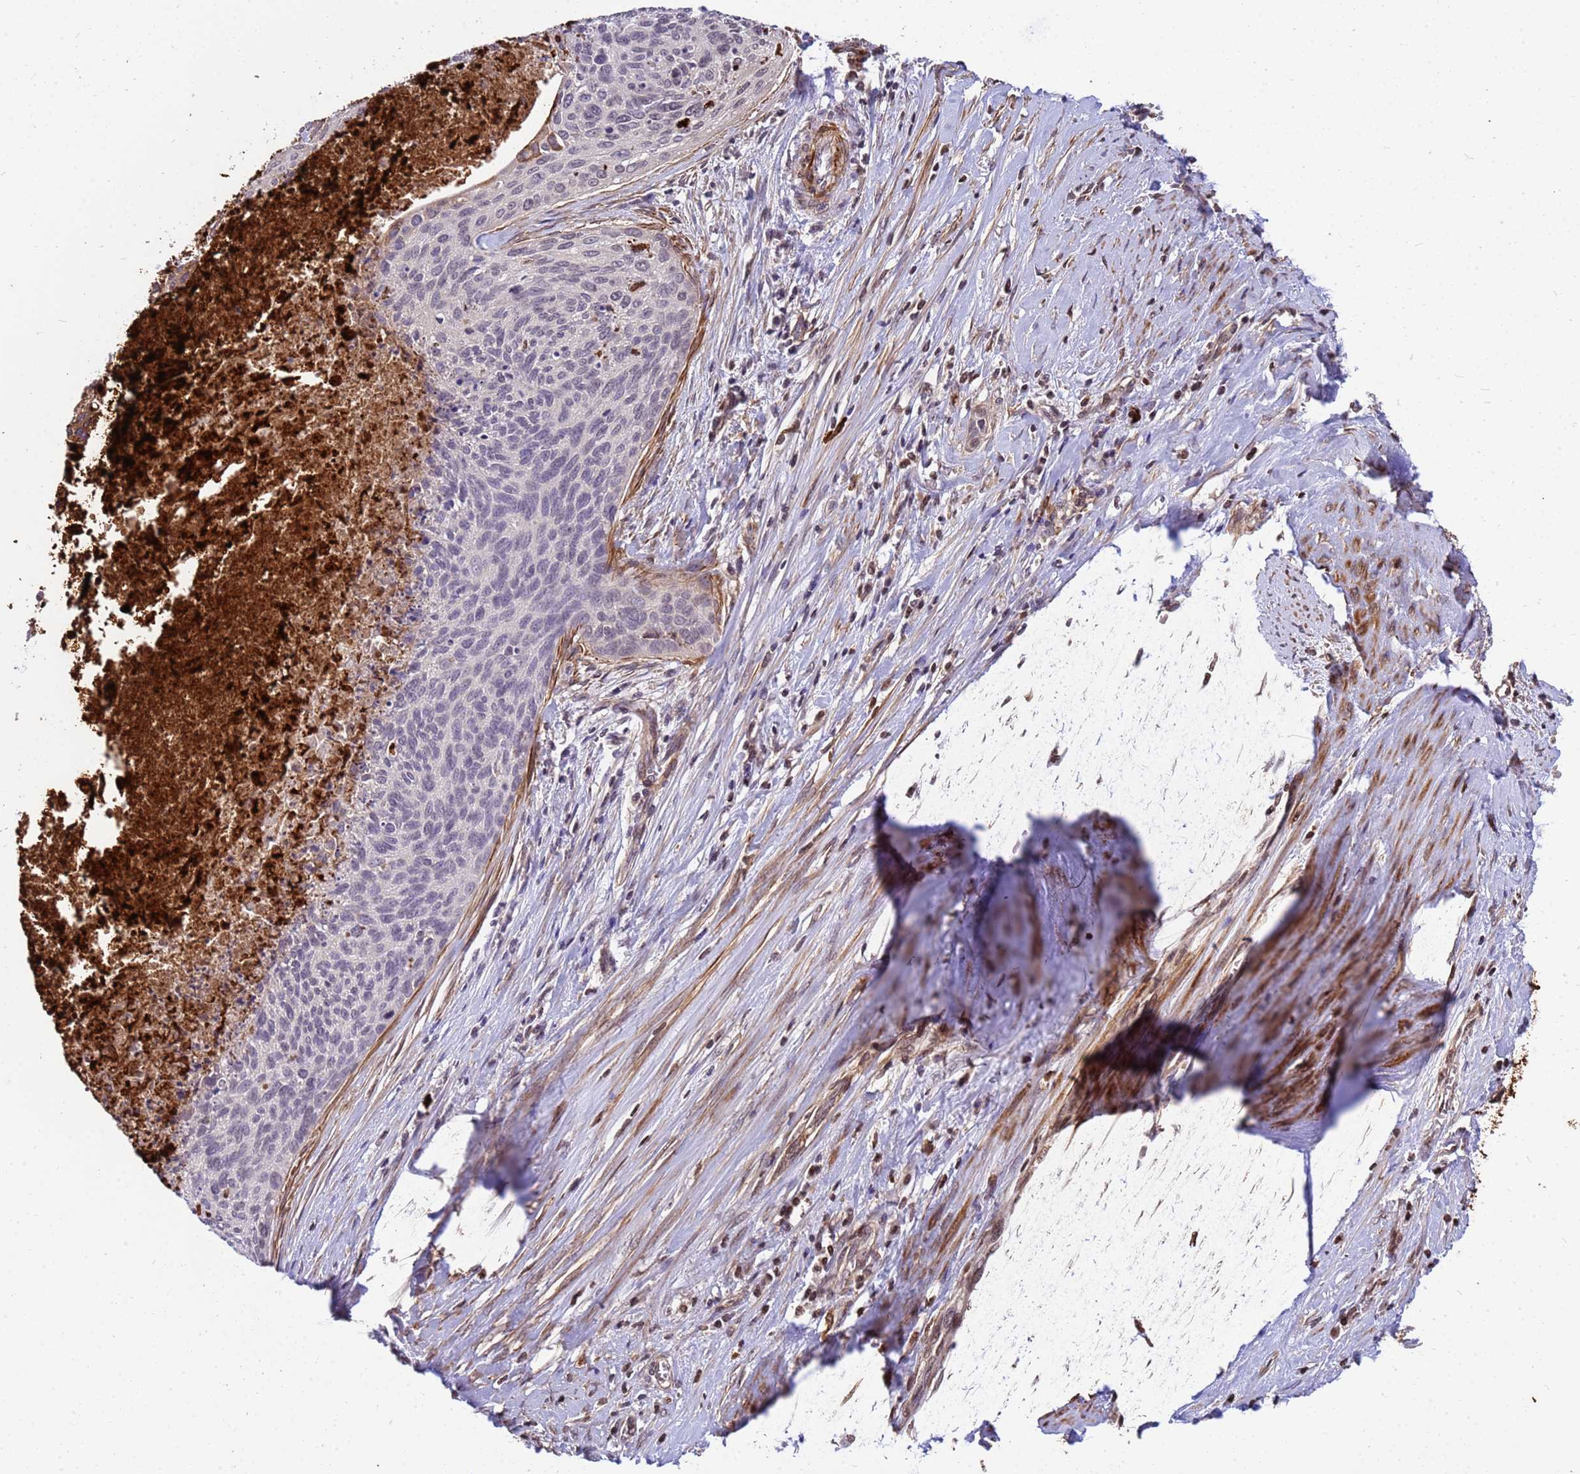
{"staining": {"intensity": "weak", "quantity": "<25%", "location": "nuclear"}, "tissue": "cervical cancer", "cell_type": "Tumor cells", "image_type": "cancer", "snomed": [{"axis": "morphology", "description": "Squamous cell carcinoma, NOS"}, {"axis": "topography", "description": "Cervix"}], "caption": "Immunohistochemistry (IHC) micrograph of neoplastic tissue: cervical cancer stained with DAB displays no significant protein staining in tumor cells. (DAB (3,3'-diaminobenzidine) immunohistochemistry (IHC) visualized using brightfield microscopy, high magnification).", "gene": "ORM1", "patient": {"sex": "female", "age": 55}}